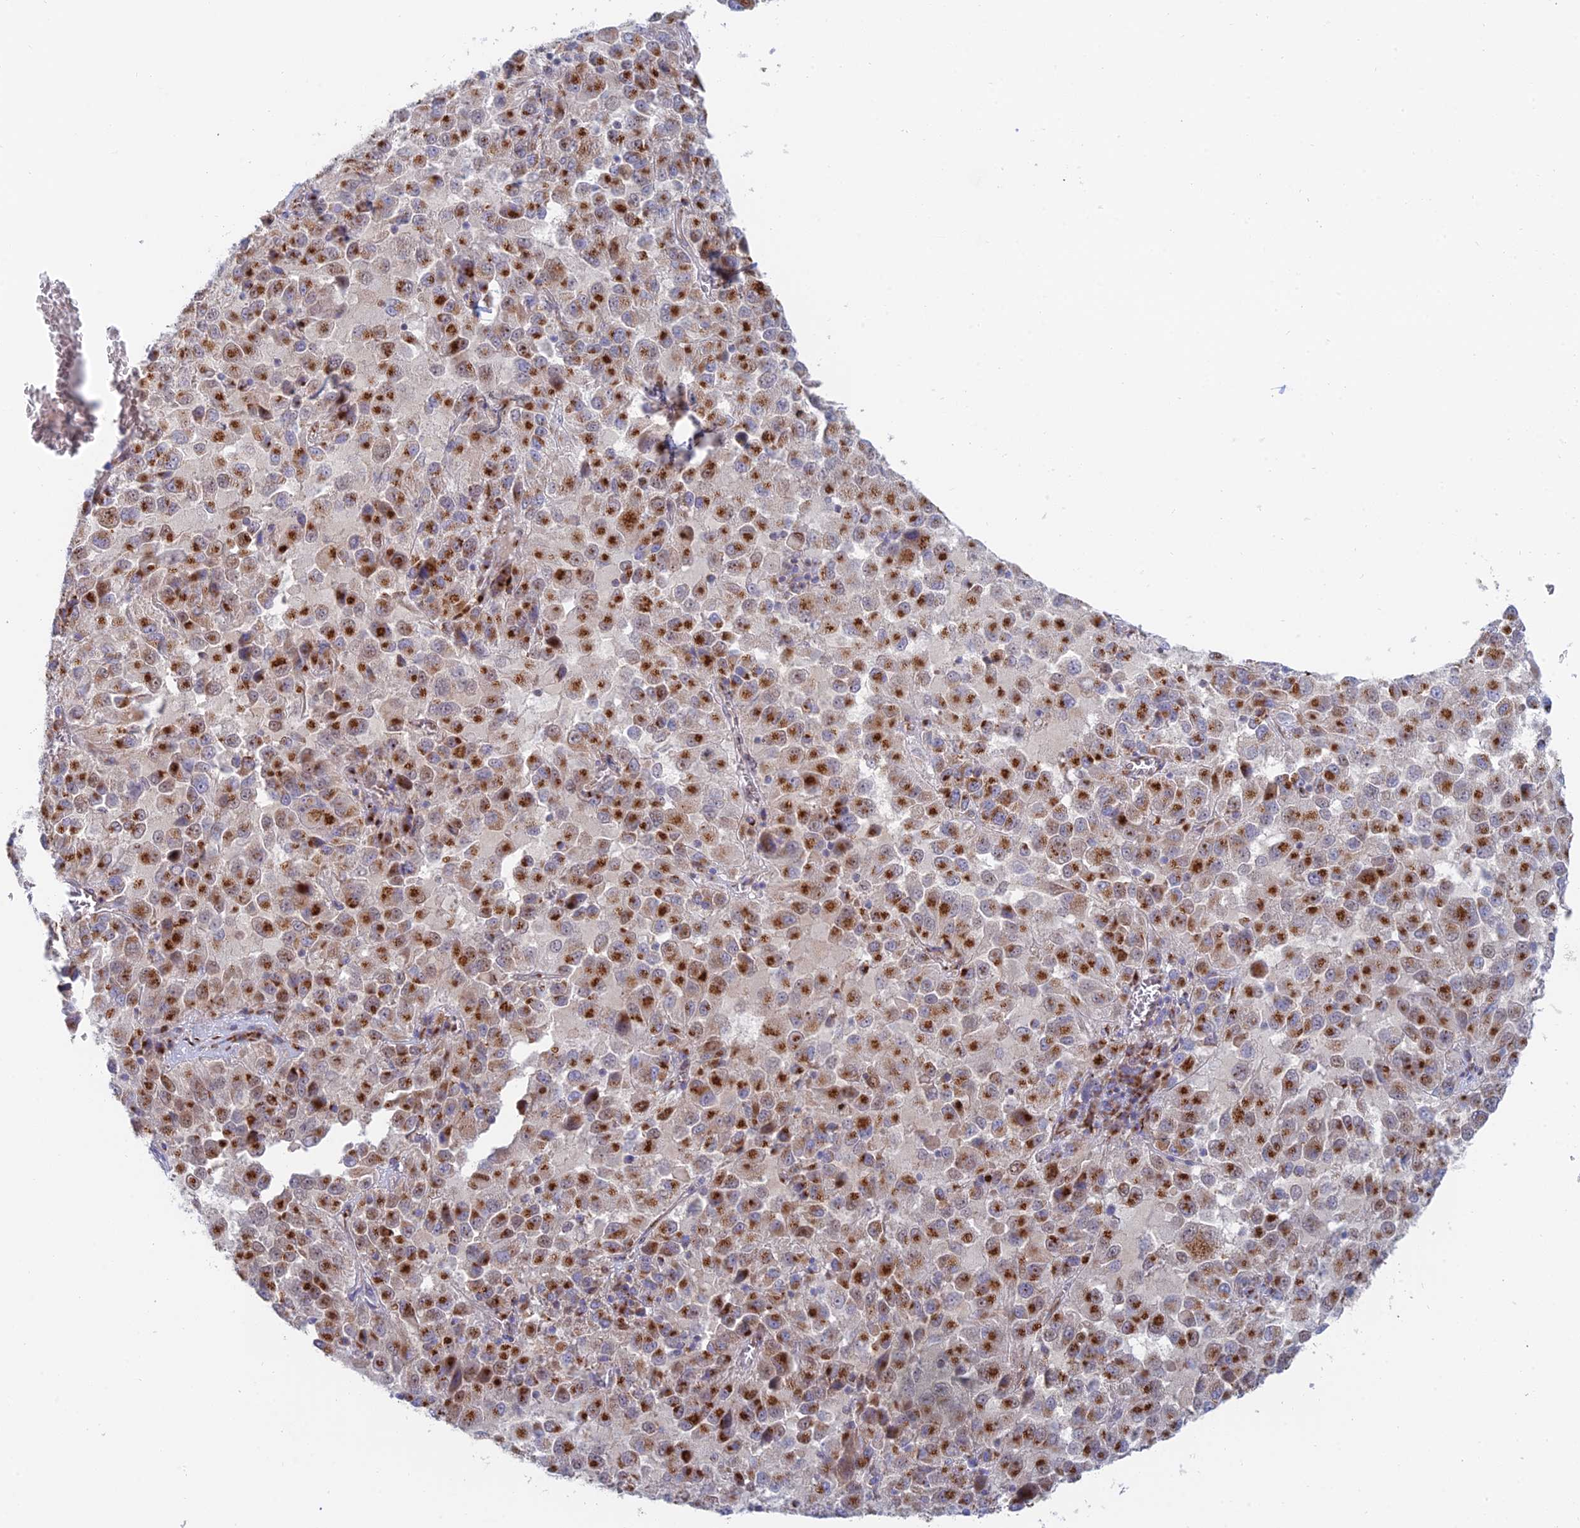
{"staining": {"intensity": "strong", "quantity": ">75%", "location": "cytoplasmic/membranous"}, "tissue": "melanoma", "cell_type": "Tumor cells", "image_type": "cancer", "snomed": [{"axis": "morphology", "description": "Malignant melanoma, Metastatic site"}, {"axis": "topography", "description": "Lung"}], "caption": "This image exhibits melanoma stained with immunohistochemistry (IHC) to label a protein in brown. The cytoplasmic/membranous of tumor cells show strong positivity for the protein. Nuclei are counter-stained blue.", "gene": "HS2ST1", "patient": {"sex": "male", "age": 64}}